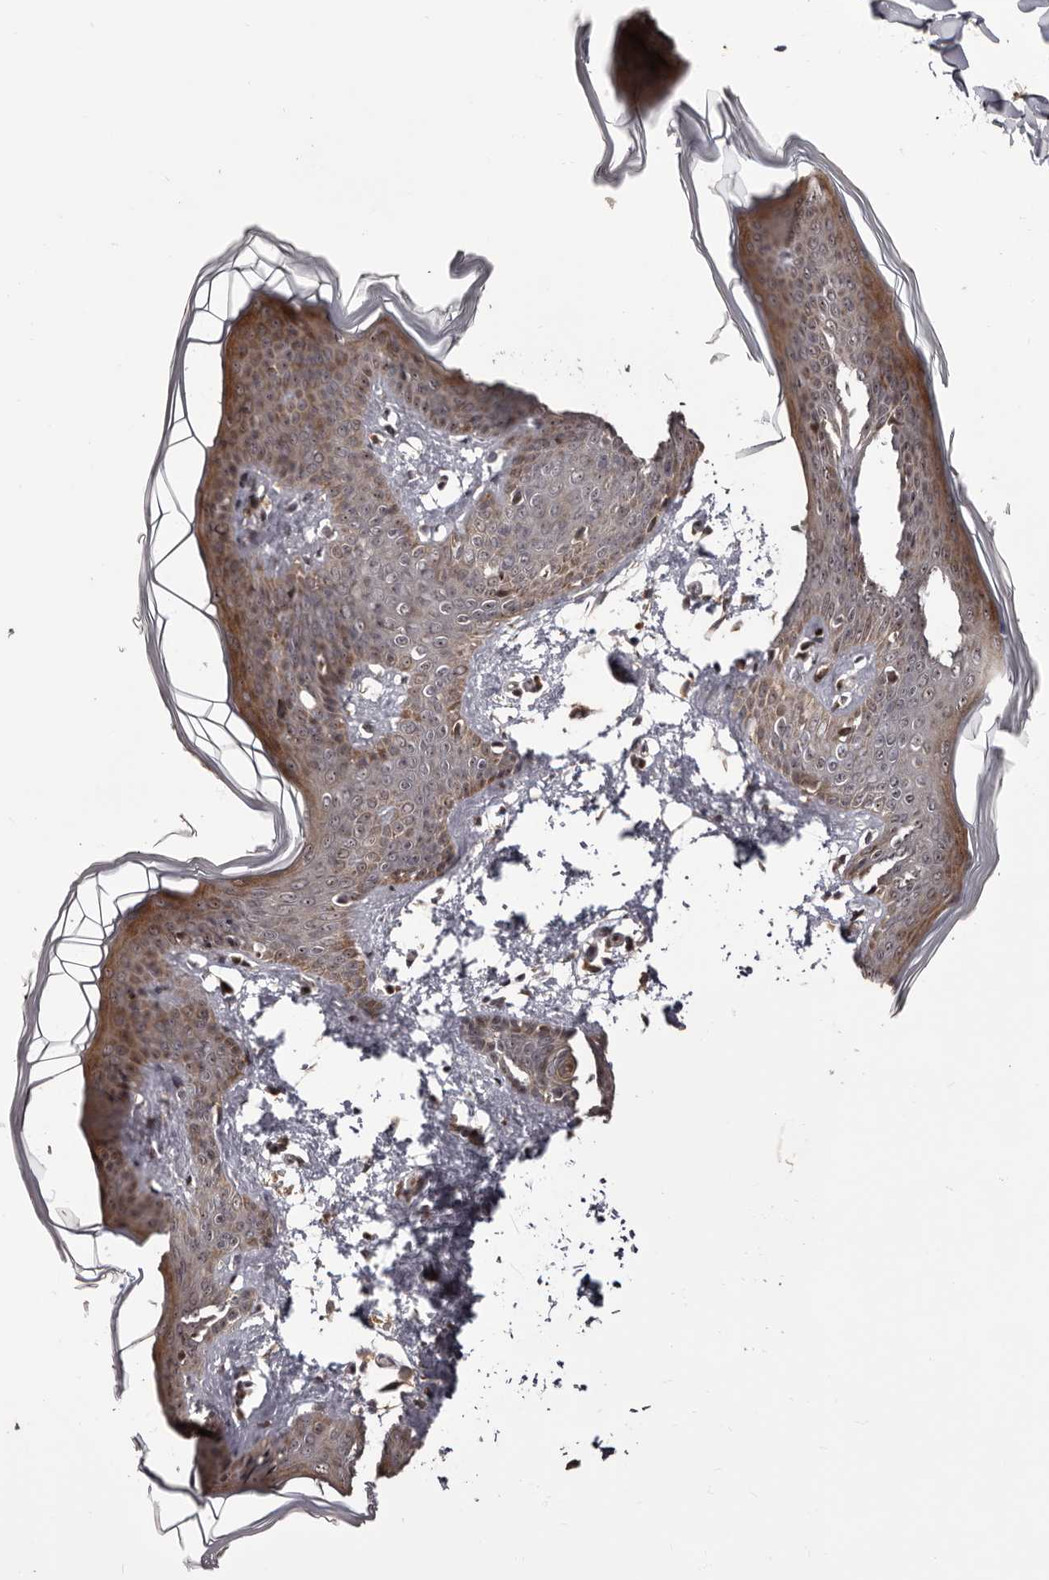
{"staining": {"intensity": "moderate", "quantity": "25%-75%", "location": "cytoplasmic/membranous,nuclear"}, "tissue": "skin", "cell_type": "Keratinocytes", "image_type": "normal", "snomed": [{"axis": "morphology", "description": "Normal tissue, NOS"}, {"axis": "topography", "description": "Skin"}], "caption": "Protein staining displays moderate cytoplasmic/membranous,nuclear staining in about 25%-75% of keratinocytes in benign skin.", "gene": "ZCCHC7", "patient": {"sex": "female", "age": 17}}